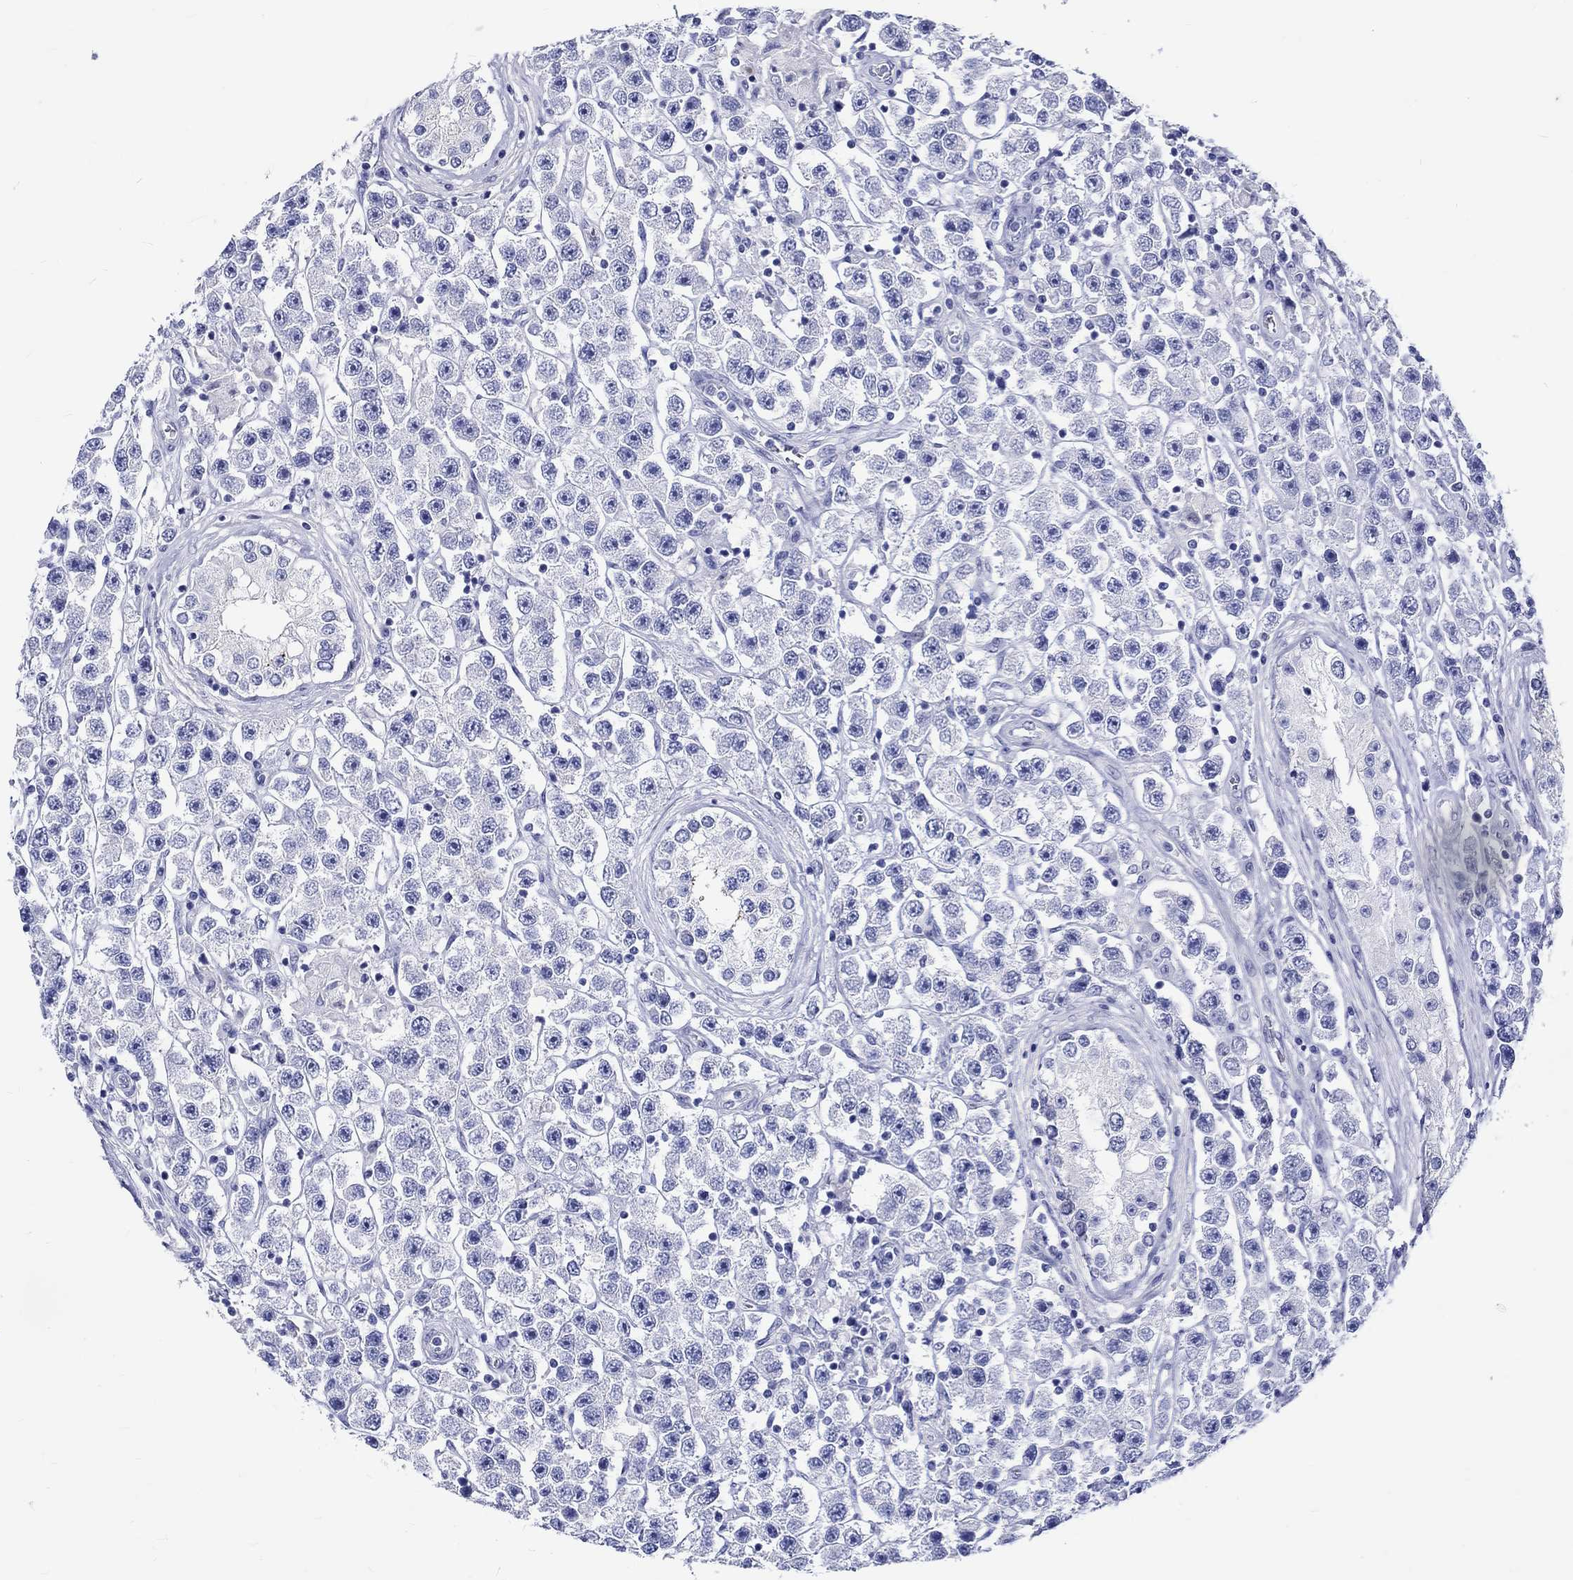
{"staining": {"intensity": "negative", "quantity": "none", "location": "none"}, "tissue": "testis cancer", "cell_type": "Tumor cells", "image_type": "cancer", "snomed": [{"axis": "morphology", "description": "Seminoma, NOS"}, {"axis": "topography", "description": "Testis"}], "caption": "A photomicrograph of seminoma (testis) stained for a protein reveals no brown staining in tumor cells.", "gene": "SH2D7", "patient": {"sex": "male", "age": 45}}